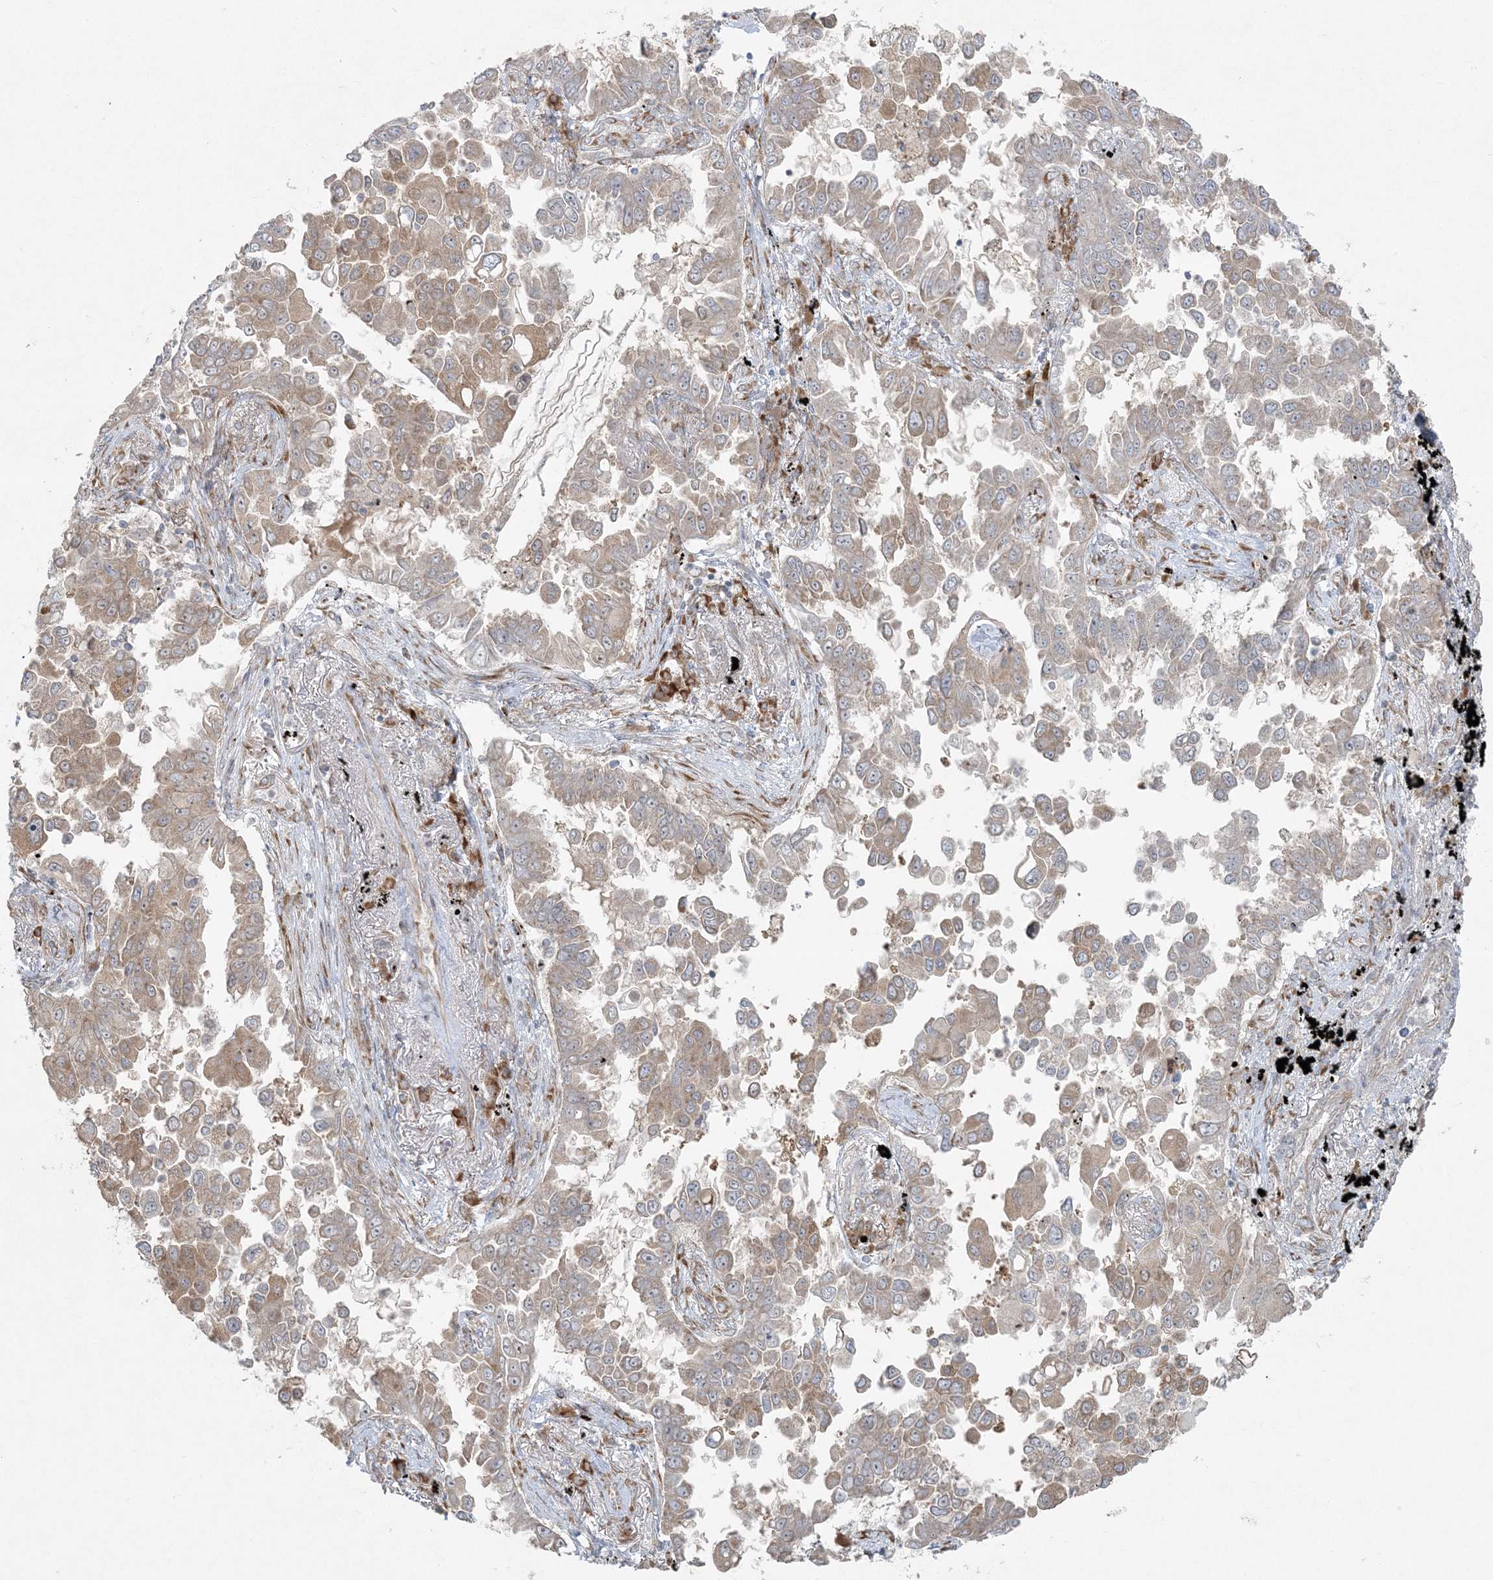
{"staining": {"intensity": "weak", "quantity": ">75%", "location": "cytoplasmic/membranous"}, "tissue": "lung cancer", "cell_type": "Tumor cells", "image_type": "cancer", "snomed": [{"axis": "morphology", "description": "Adenocarcinoma, NOS"}, {"axis": "topography", "description": "Lung"}], "caption": "Immunohistochemistry histopathology image of human lung cancer (adenocarcinoma) stained for a protein (brown), which reveals low levels of weak cytoplasmic/membranous staining in about >75% of tumor cells.", "gene": "ZNF263", "patient": {"sex": "female", "age": 67}}